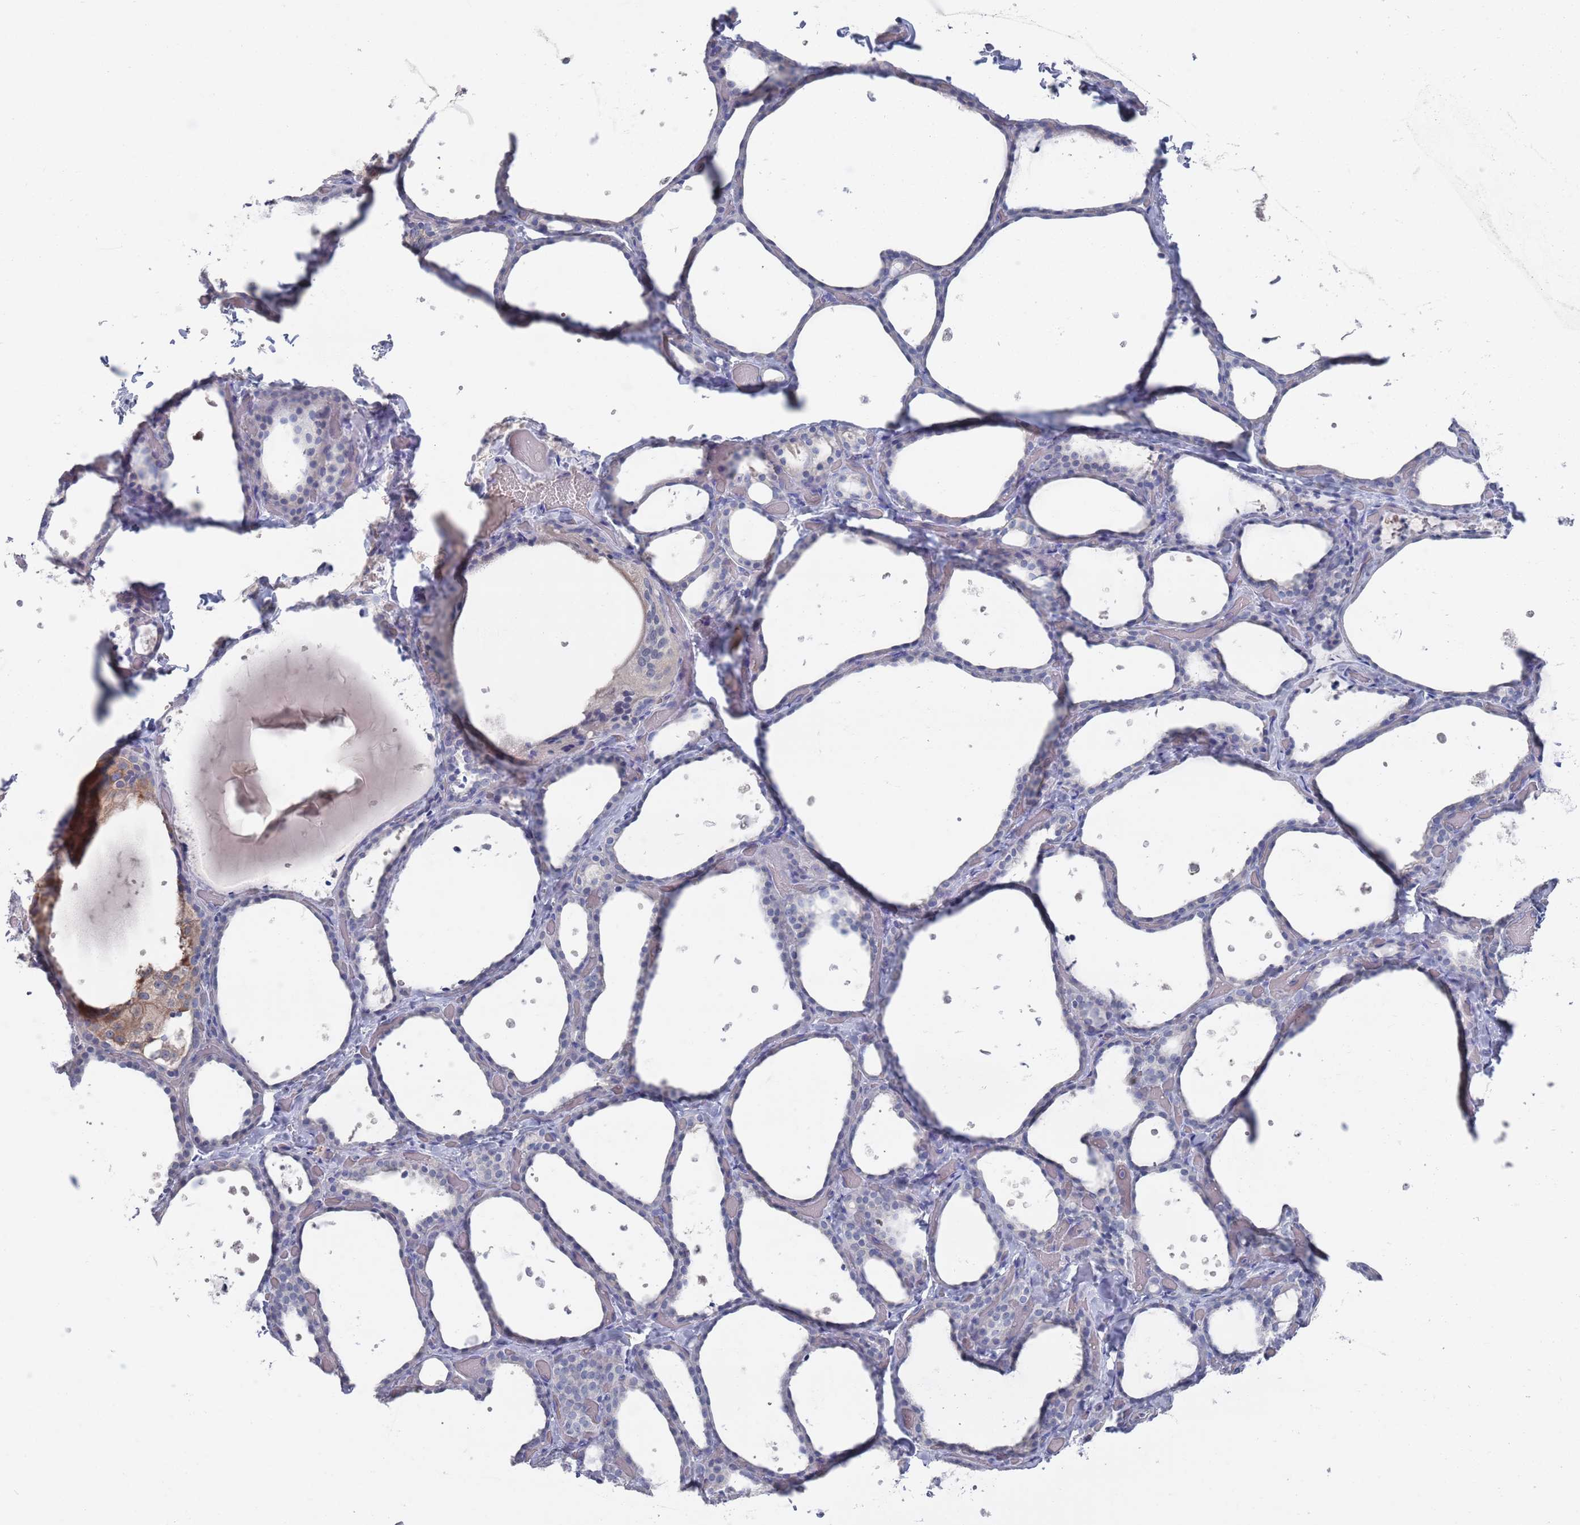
{"staining": {"intensity": "negative", "quantity": "none", "location": "none"}, "tissue": "thyroid gland", "cell_type": "Glandular cells", "image_type": "normal", "snomed": [{"axis": "morphology", "description": "Normal tissue, NOS"}, {"axis": "topography", "description": "Thyroid gland"}], "caption": "IHC histopathology image of normal thyroid gland: human thyroid gland stained with DAB reveals no significant protein expression in glandular cells. (Stains: DAB immunohistochemistry (IHC) with hematoxylin counter stain, Microscopy: brightfield microscopy at high magnification).", "gene": "TMCO3", "patient": {"sex": "female", "age": 44}}